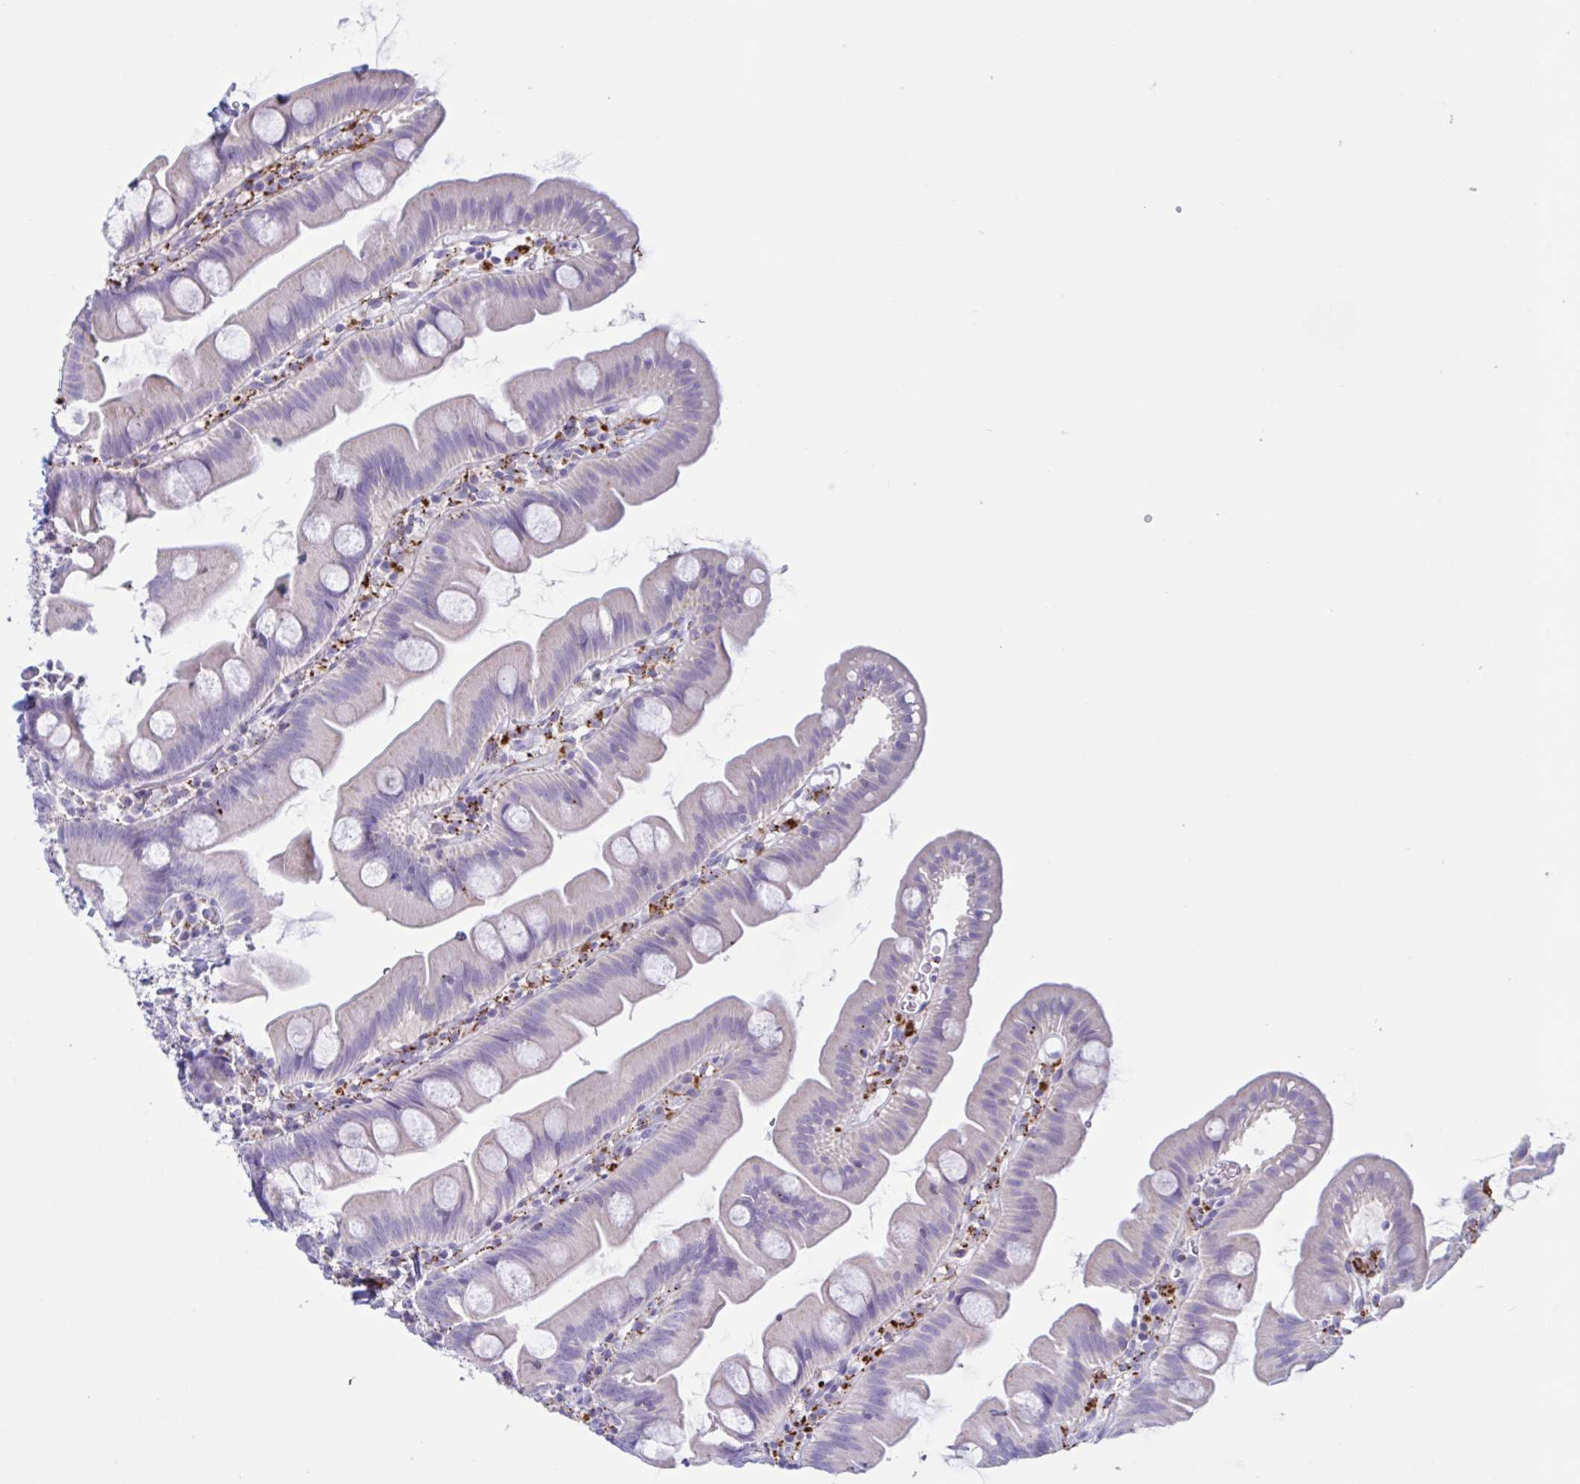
{"staining": {"intensity": "negative", "quantity": "none", "location": "none"}, "tissue": "small intestine", "cell_type": "Glandular cells", "image_type": "normal", "snomed": [{"axis": "morphology", "description": "Normal tissue, NOS"}, {"axis": "topography", "description": "Small intestine"}], "caption": "IHC image of benign small intestine: human small intestine stained with DAB (3,3'-diaminobenzidine) exhibits no significant protein expression in glandular cells.", "gene": "XCL1", "patient": {"sex": "female", "age": 68}}